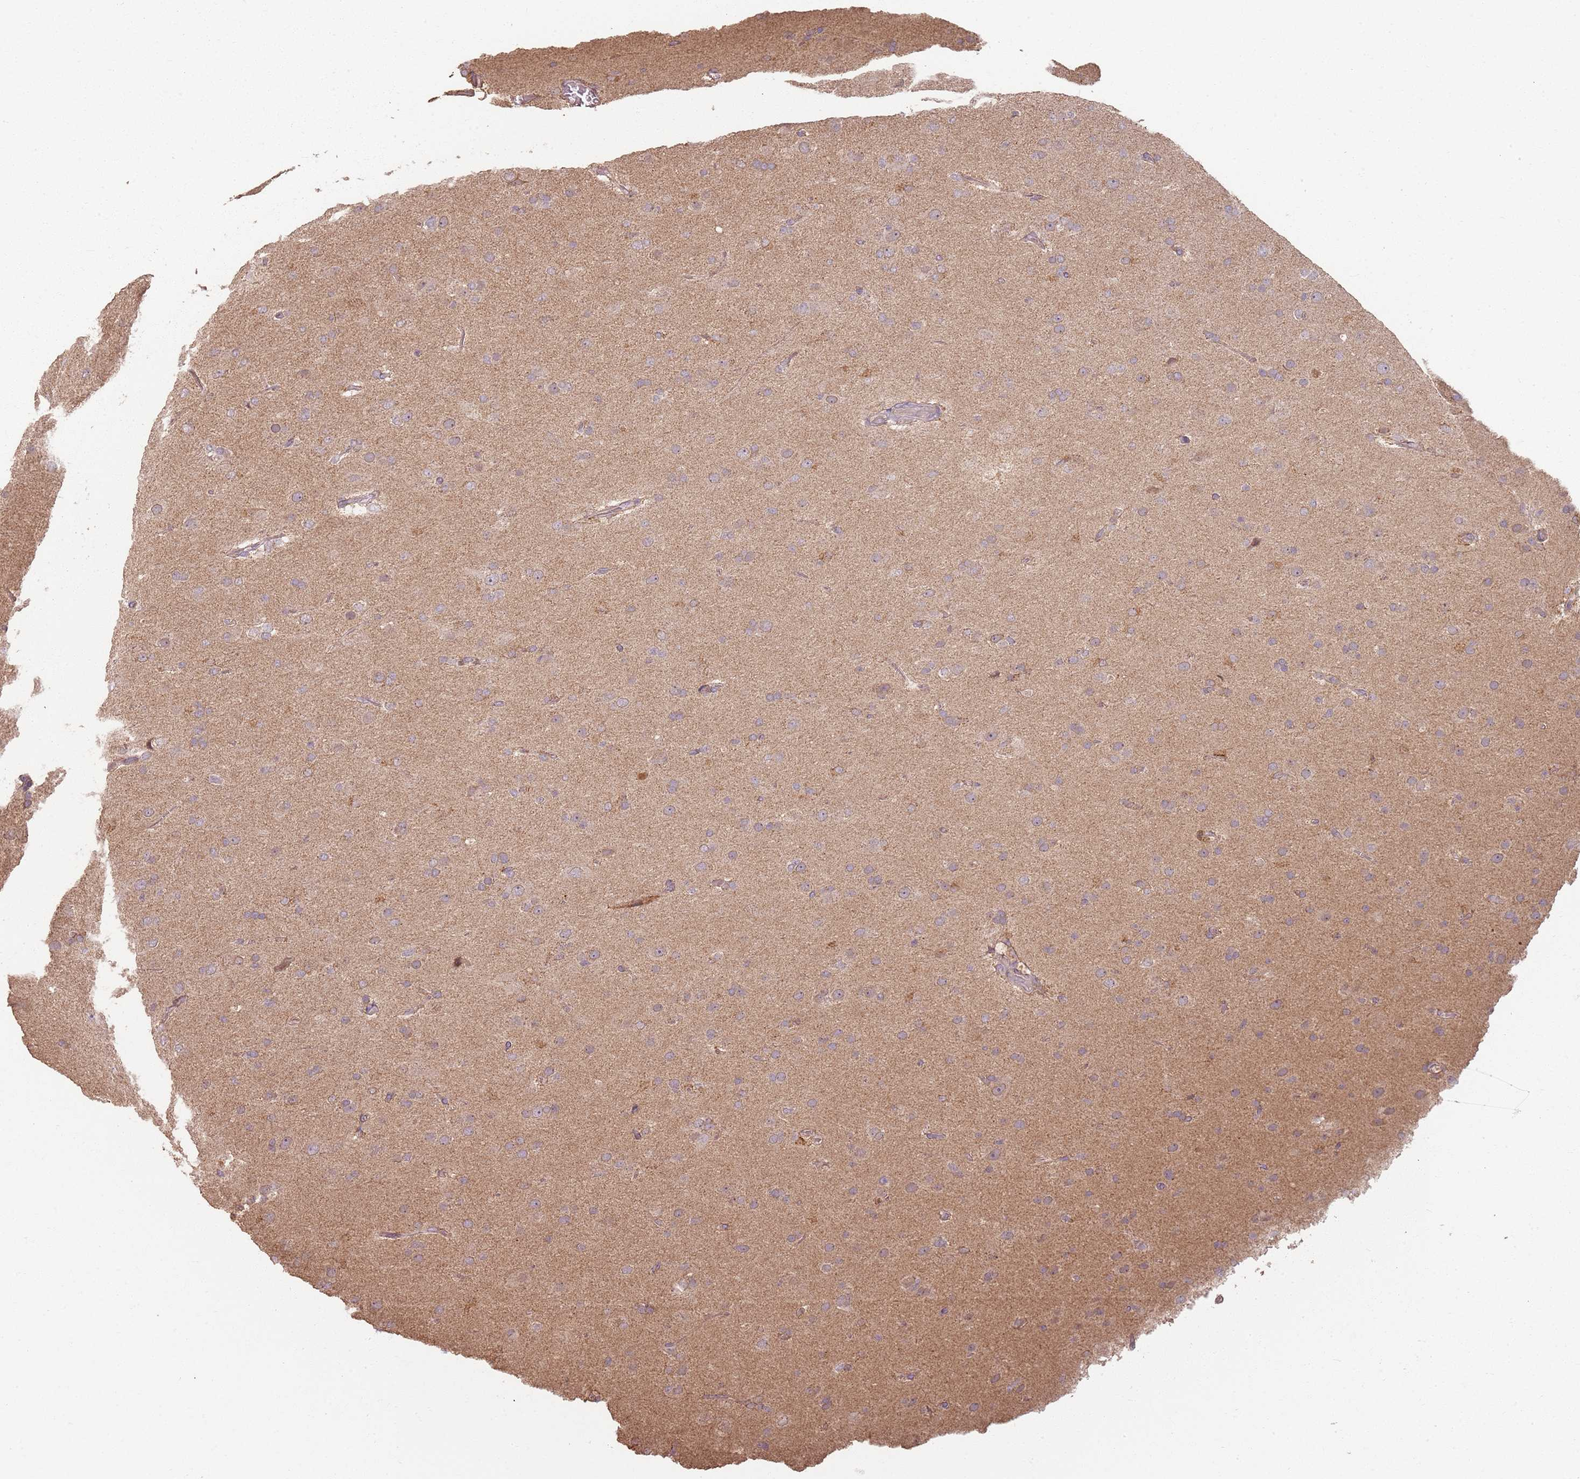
{"staining": {"intensity": "weak", "quantity": "<25%", "location": "cytoplasmic/membranous"}, "tissue": "glioma", "cell_type": "Tumor cells", "image_type": "cancer", "snomed": [{"axis": "morphology", "description": "Glioma, malignant, Low grade"}, {"axis": "topography", "description": "Brain"}], "caption": "High magnification brightfield microscopy of low-grade glioma (malignant) stained with DAB (3,3'-diaminobenzidine) (brown) and counterstained with hematoxylin (blue): tumor cells show no significant staining.", "gene": "CCDC168", "patient": {"sex": "male", "age": 65}}